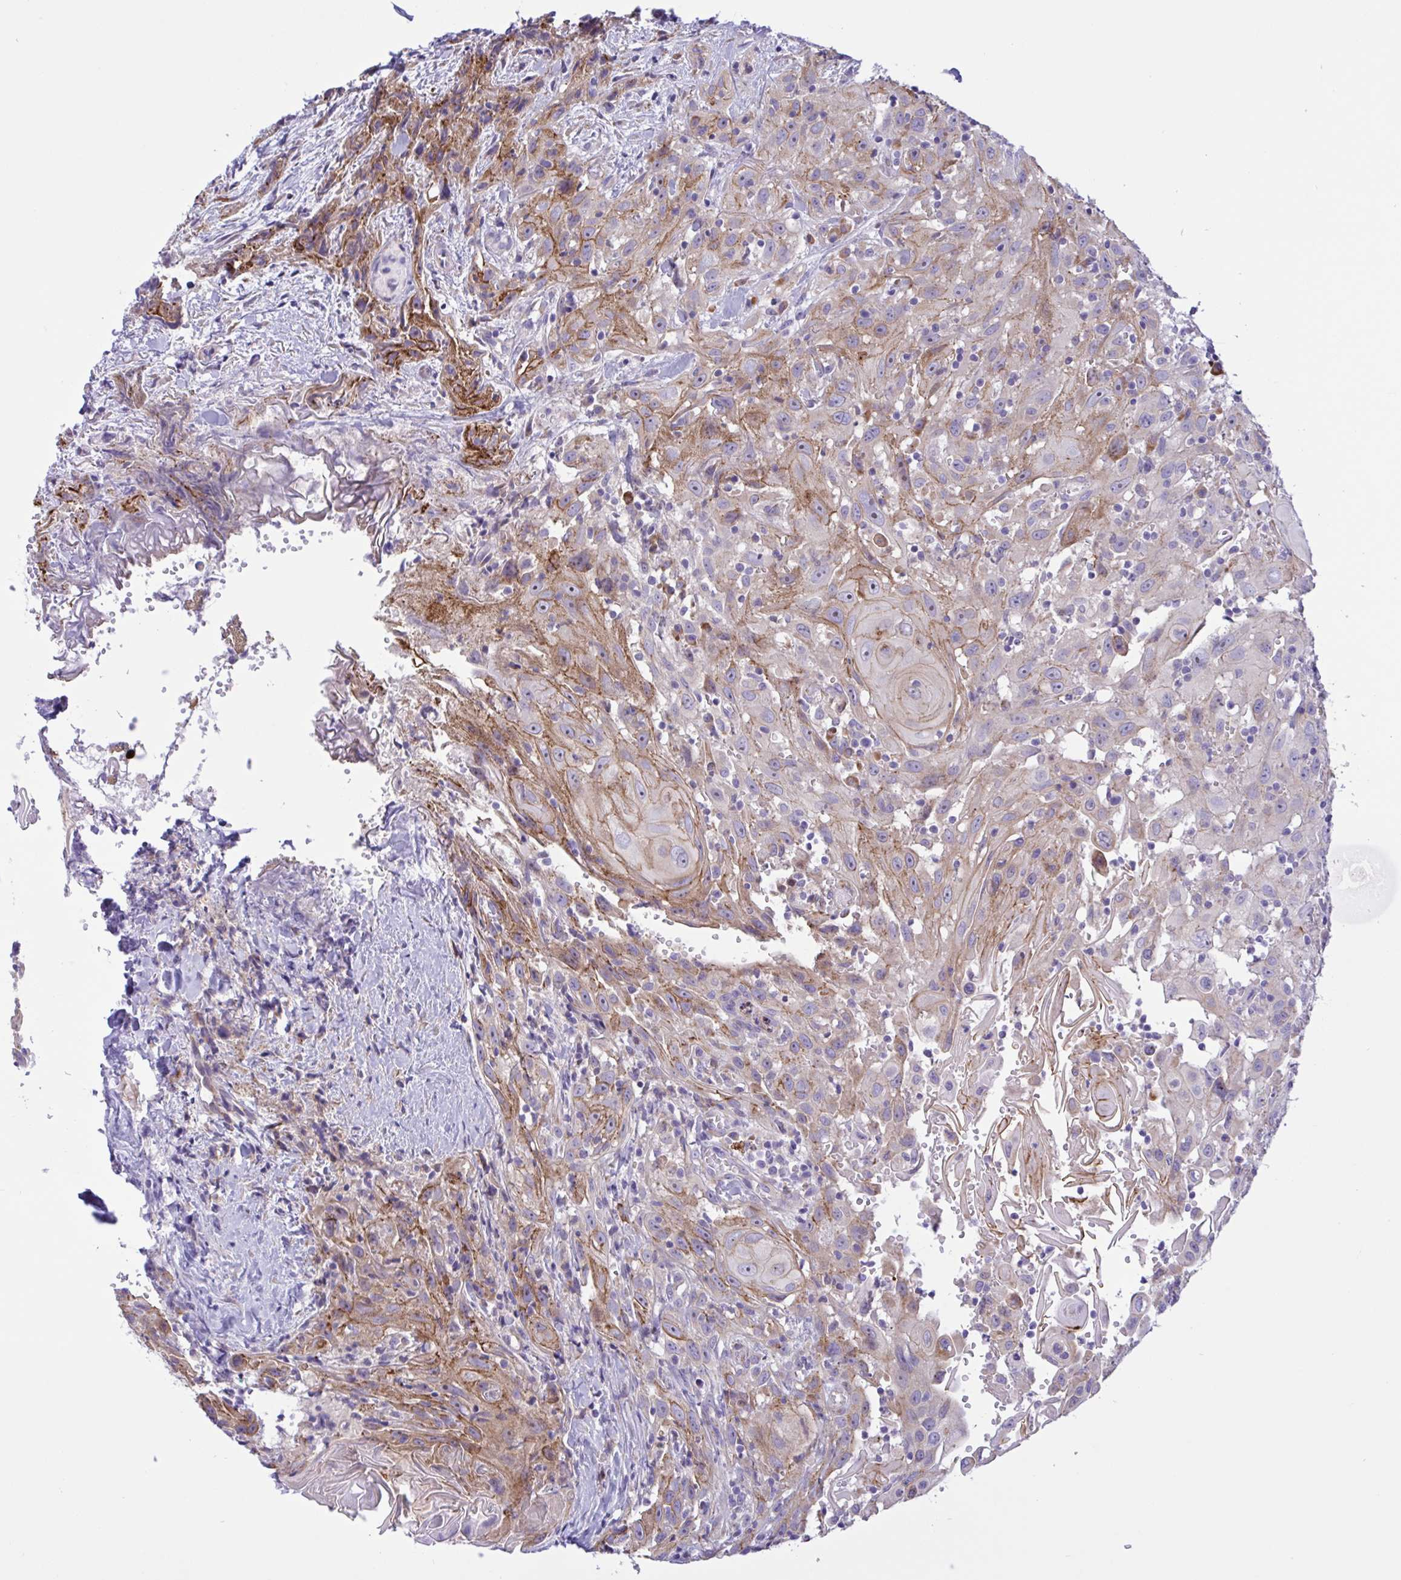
{"staining": {"intensity": "moderate", "quantity": "<25%", "location": "cytoplasmic/membranous"}, "tissue": "head and neck cancer", "cell_type": "Tumor cells", "image_type": "cancer", "snomed": [{"axis": "morphology", "description": "Squamous cell carcinoma, NOS"}, {"axis": "topography", "description": "Head-Neck"}], "caption": "Tumor cells reveal low levels of moderate cytoplasmic/membranous expression in approximately <25% of cells in head and neck squamous cell carcinoma.", "gene": "DSC3", "patient": {"sex": "female", "age": 95}}